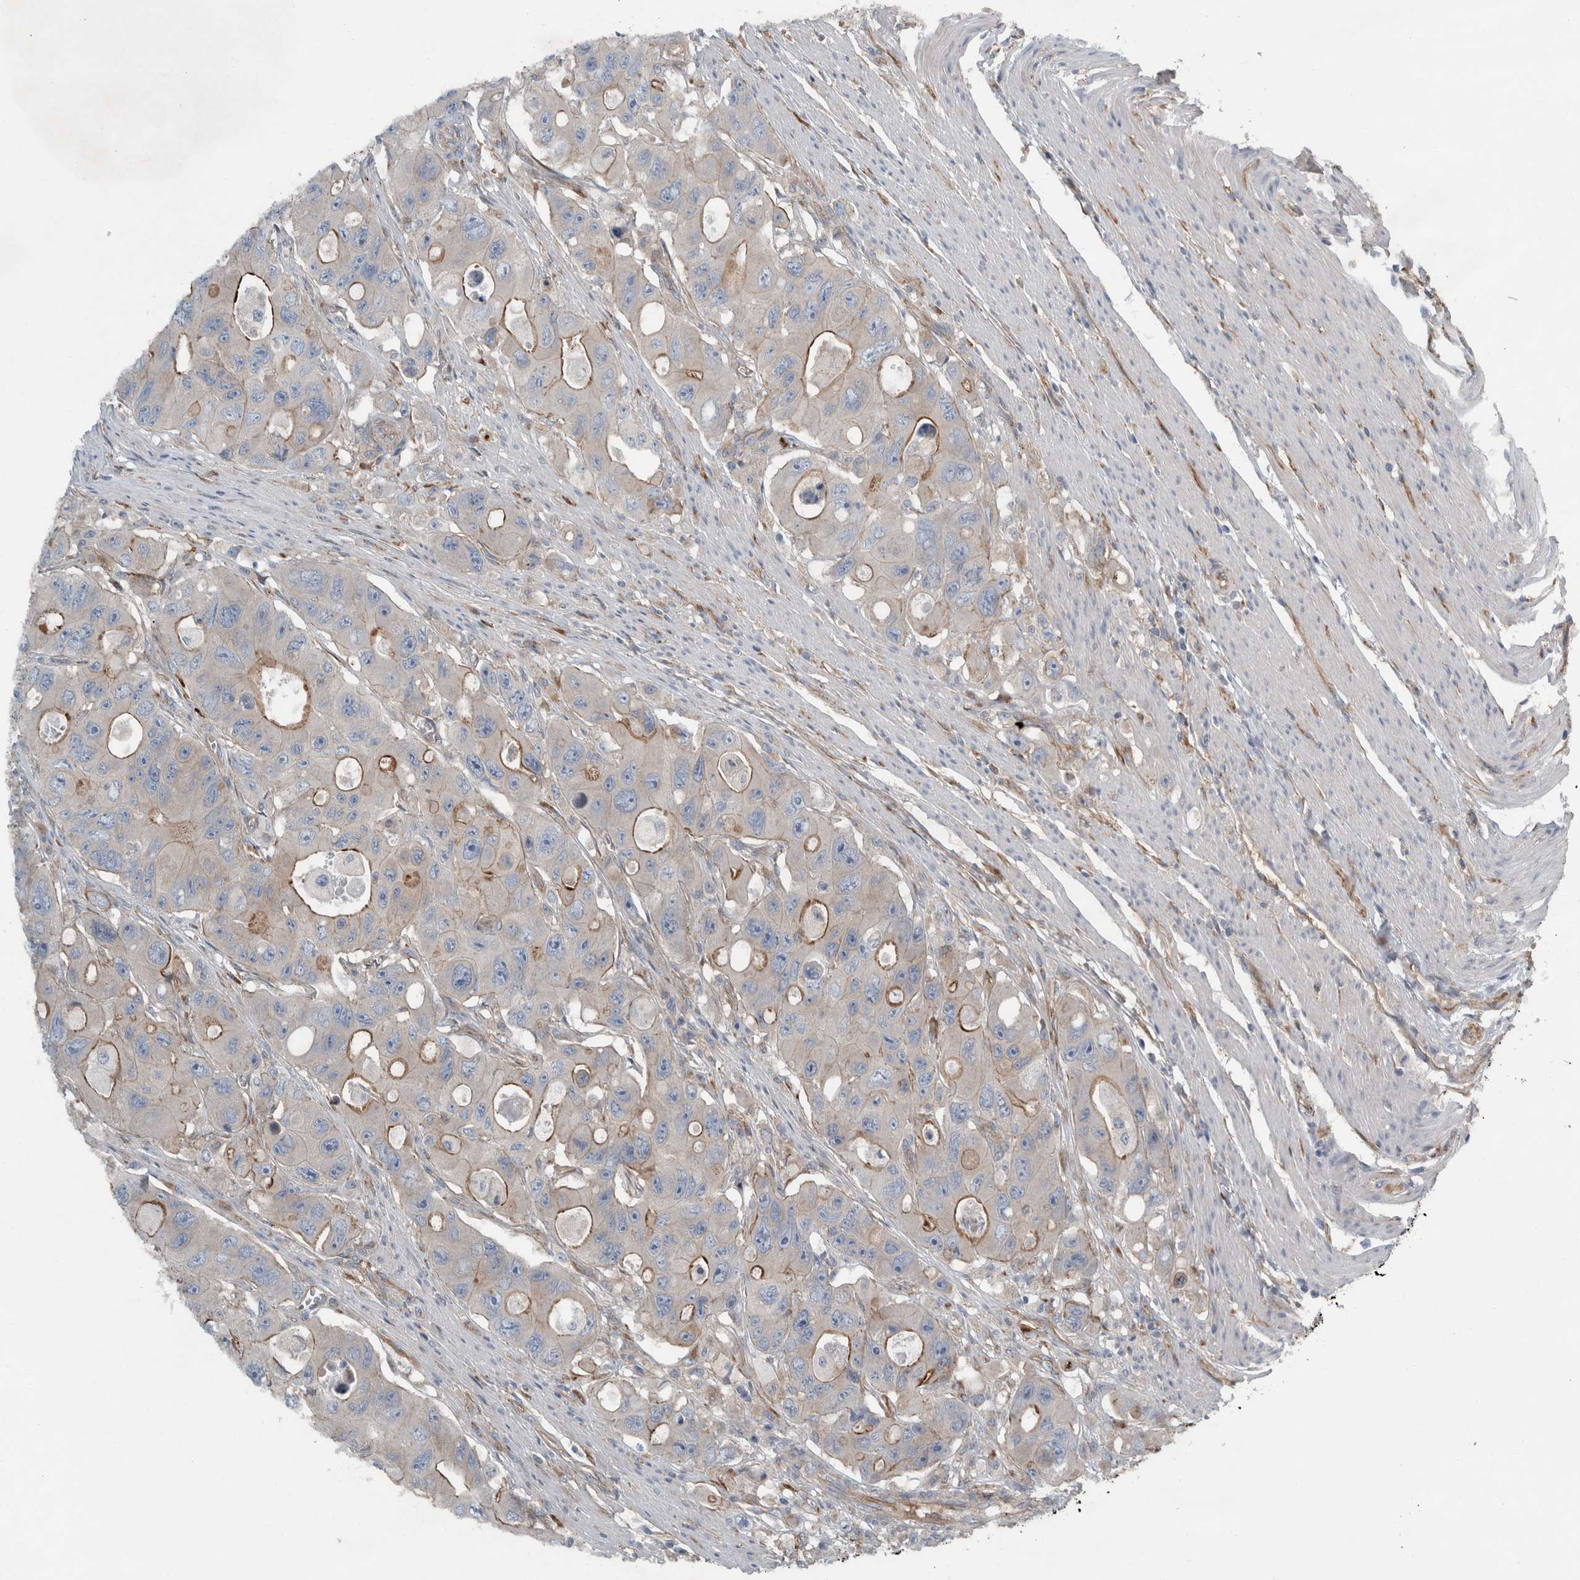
{"staining": {"intensity": "strong", "quantity": "<25%", "location": "cytoplasmic/membranous"}, "tissue": "colorectal cancer", "cell_type": "Tumor cells", "image_type": "cancer", "snomed": [{"axis": "morphology", "description": "Adenocarcinoma, NOS"}, {"axis": "topography", "description": "Colon"}], "caption": "DAB immunohistochemical staining of human adenocarcinoma (colorectal) displays strong cytoplasmic/membranous protein expression in about <25% of tumor cells. (Brightfield microscopy of DAB IHC at high magnification).", "gene": "GLT8D2", "patient": {"sex": "female", "age": 46}}